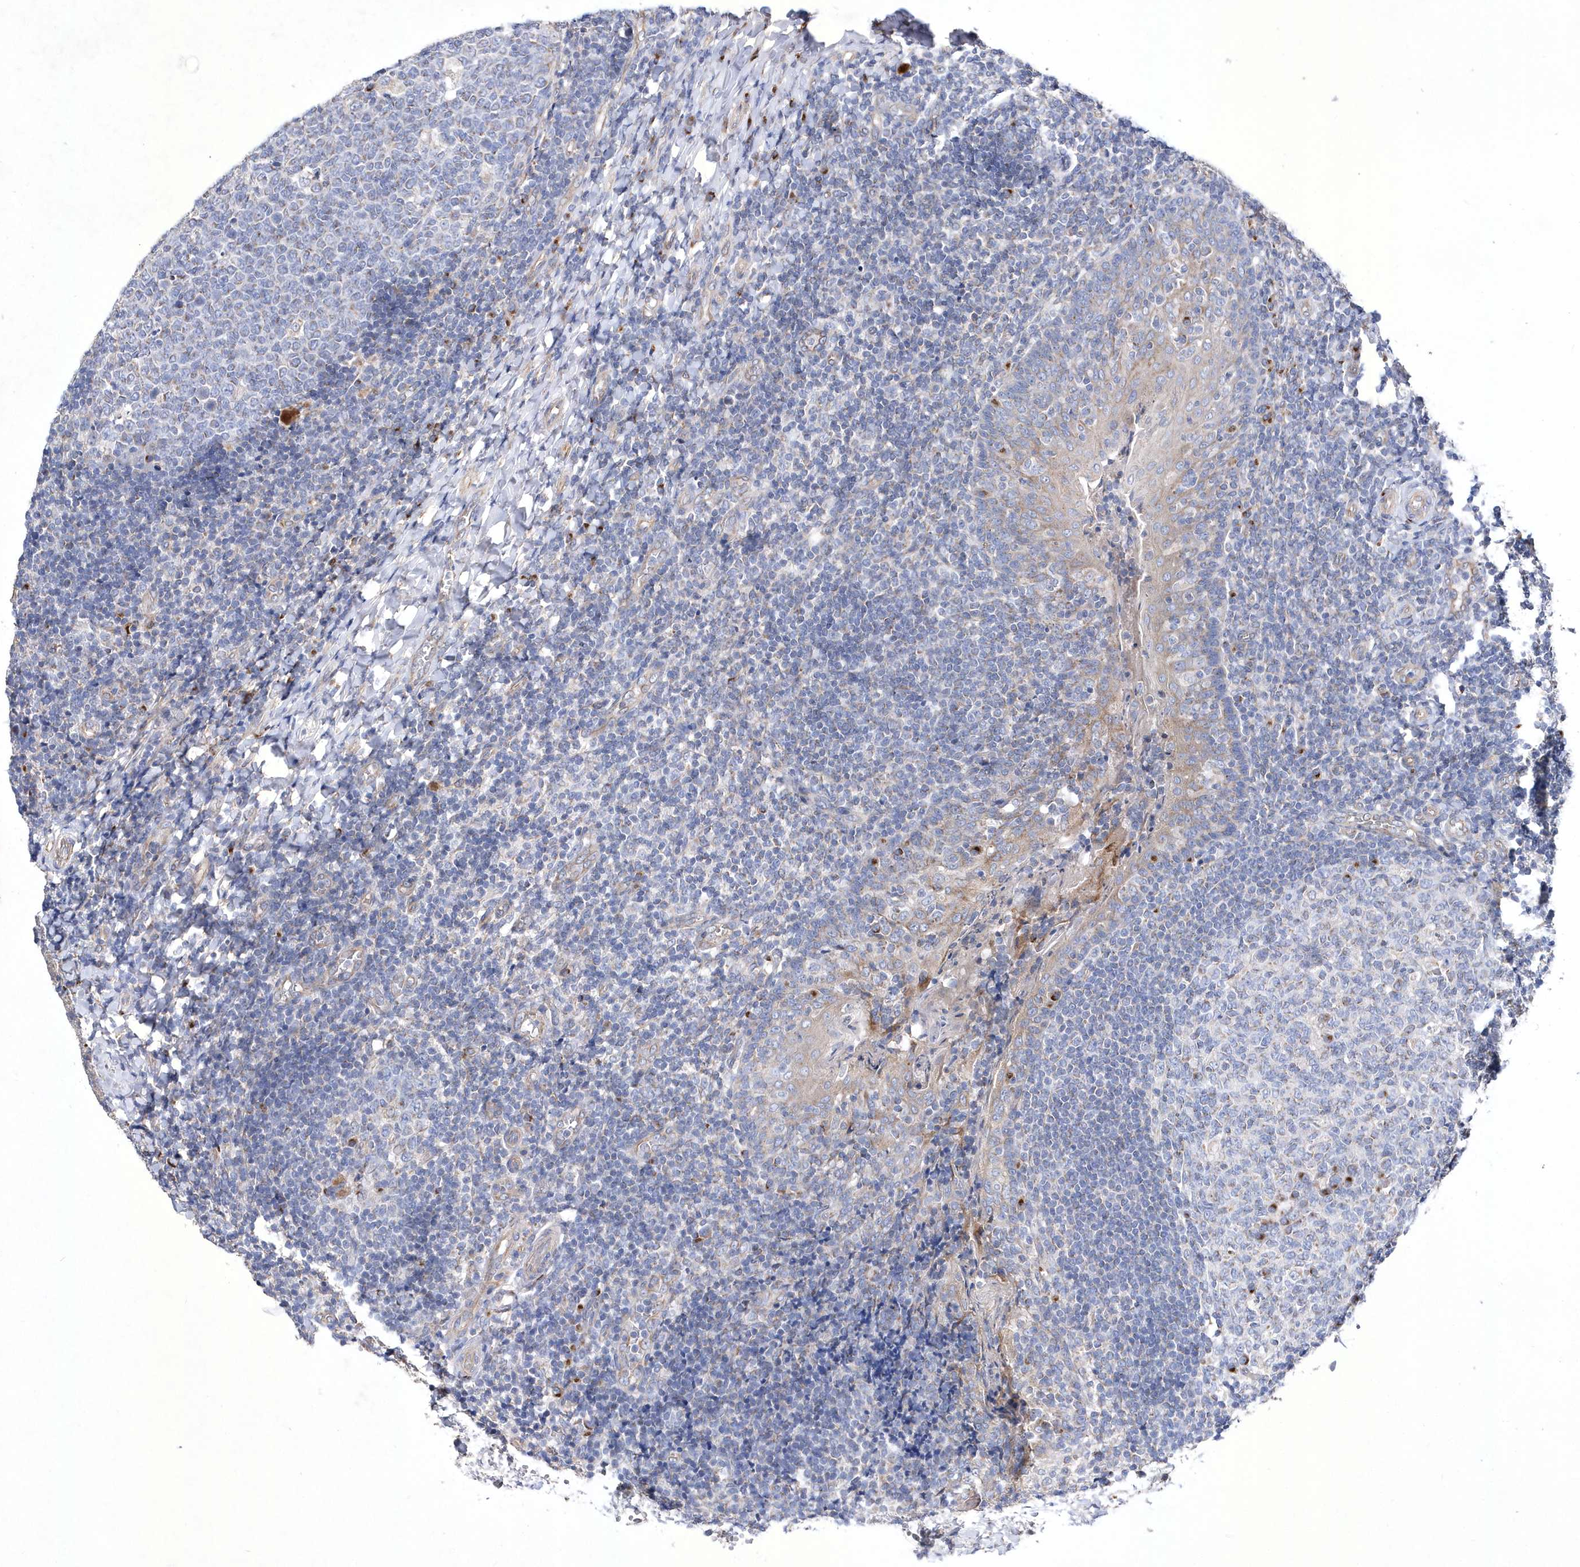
{"staining": {"intensity": "negative", "quantity": "none", "location": "none"}, "tissue": "tonsil", "cell_type": "Germinal center cells", "image_type": "normal", "snomed": [{"axis": "morphology", "description": "Normal tissue, NOS"}, {"axis": "topography", "description": "Tonsil"}], "caption": "Immunohistochemistry photomicrograph of normal tonsil: tonsil stained with DAB (3,3'-diaminobenzidine) shows no significant protein positivity in germinal center cells. (Immunohistochemistry (ihc), brightfield microscopy, high magnification).", "gene": "METTL8", "patient": {"sex": "female", "age": 19}}